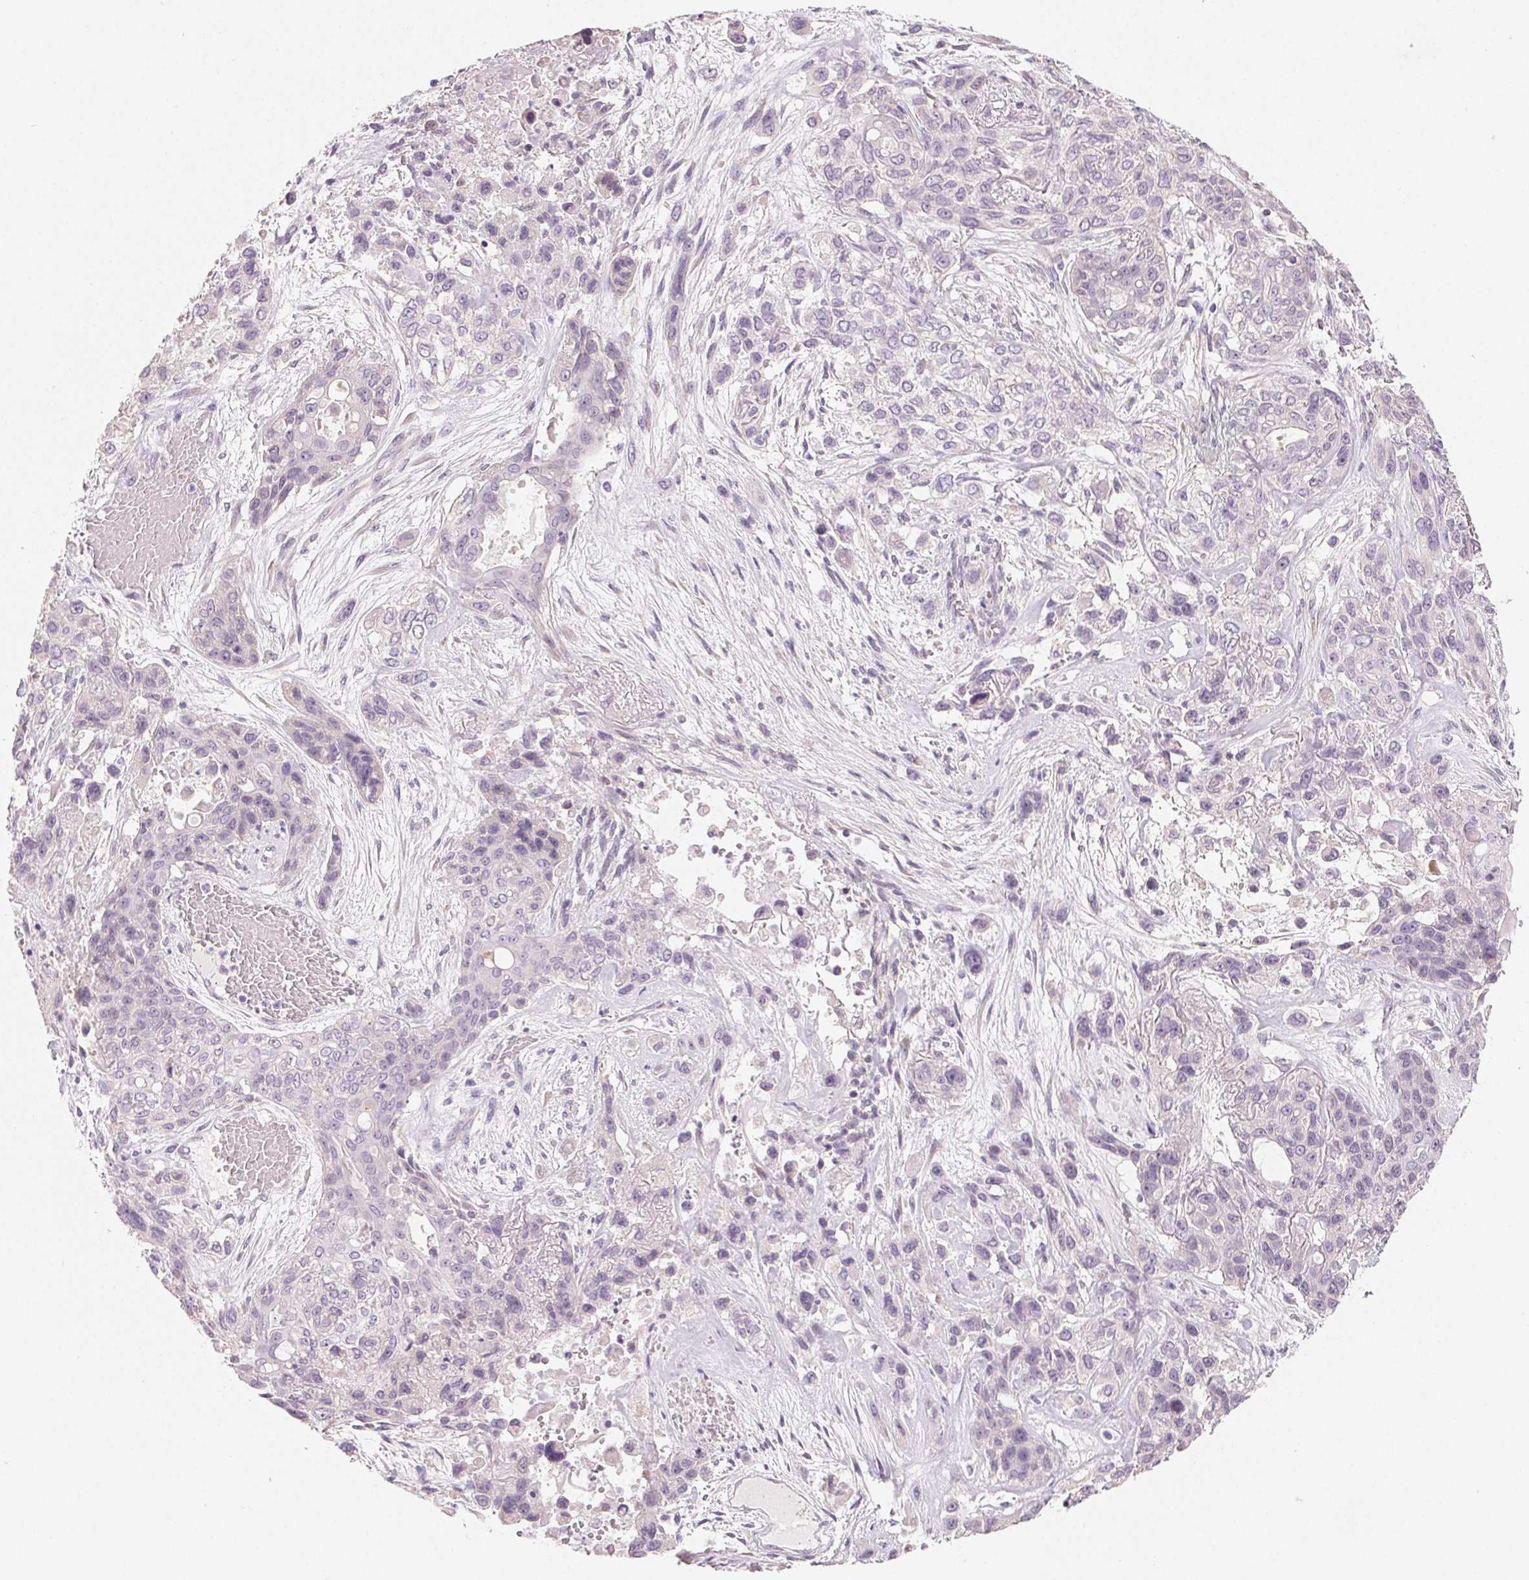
{"staining": {"intensity": "negative", "quantity": "none", "location": "none"}, "tissue": "lung cancer", "cell_type": "Tumor cells", "image_type": "cancer", "snomed": [{"axis": "morphology", "description": "Squamous cell carcinoma, NOS"}, {"axis": "topography", "description": "Lung"}], "caption": "IHC of lung cancer (squamous cell carcinoma) shows no staining in tumor cells. (Brightfield microscopy of DAB IHC at high magnification).", "gene": "MYBL1", "patient": {"sex": "female", "age": 70}}